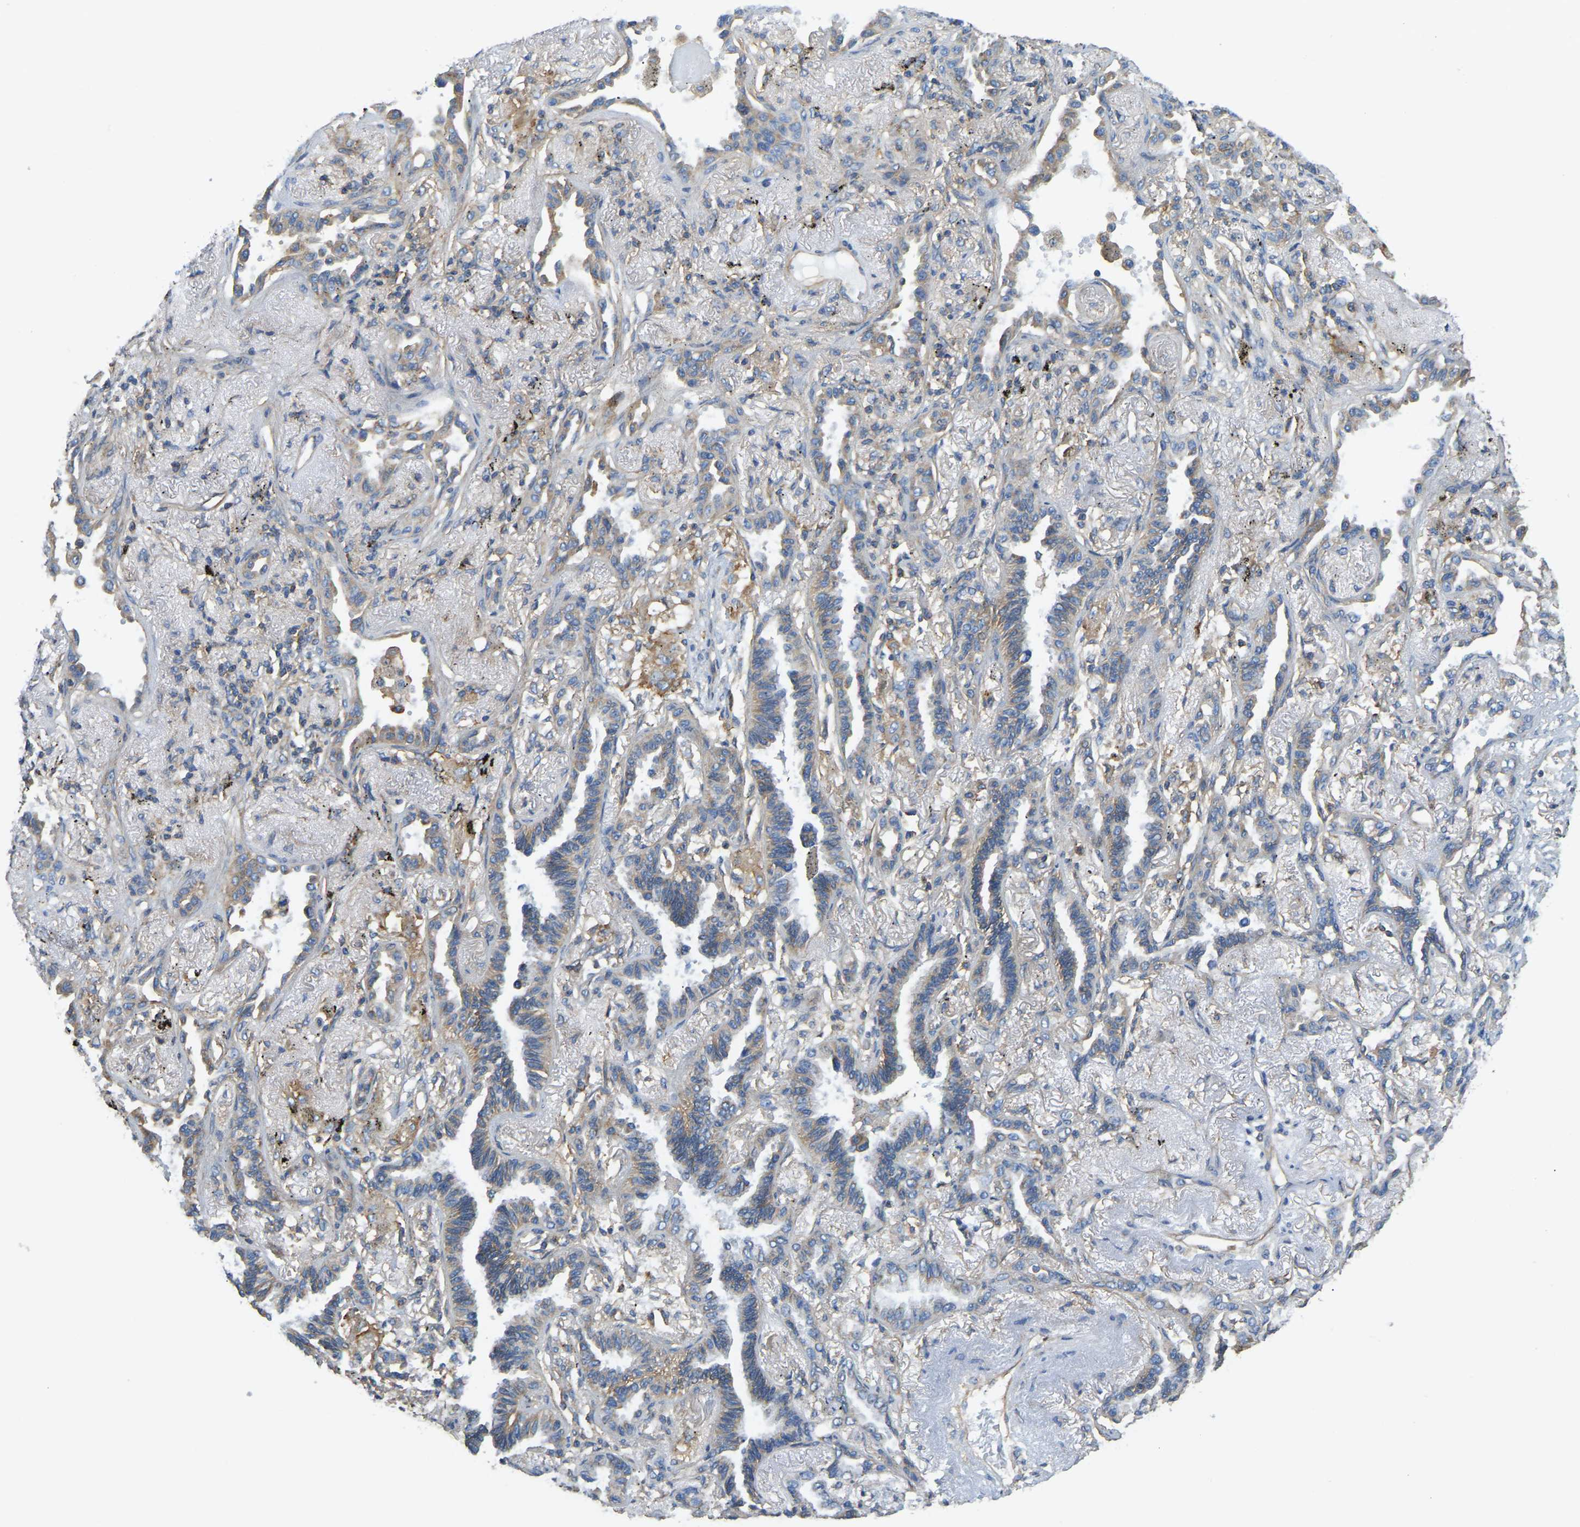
{"staining": {"intensity": "moderate", "quantity": ">75%", "location": "cytoplasmic/membranous"}, "tissue": "lung cancer", "cell_type": "Tumor cells", "image_type": "cancer", "snomed": [{"axis": "morphology", "description": "Adenocarcinoma, NOS"}, {"axis": "topography", "description": "Lung"}], "caption": "Immunohistochemistry (IHC) (DAB) staining of human lung cancer (adenocarcinoma) reveals moderate cytoplasmic/membranous protein expression in about >75% of tumor cells.", "gene": "AHNAK", "patient": {"sex": "male", "age": 59}}